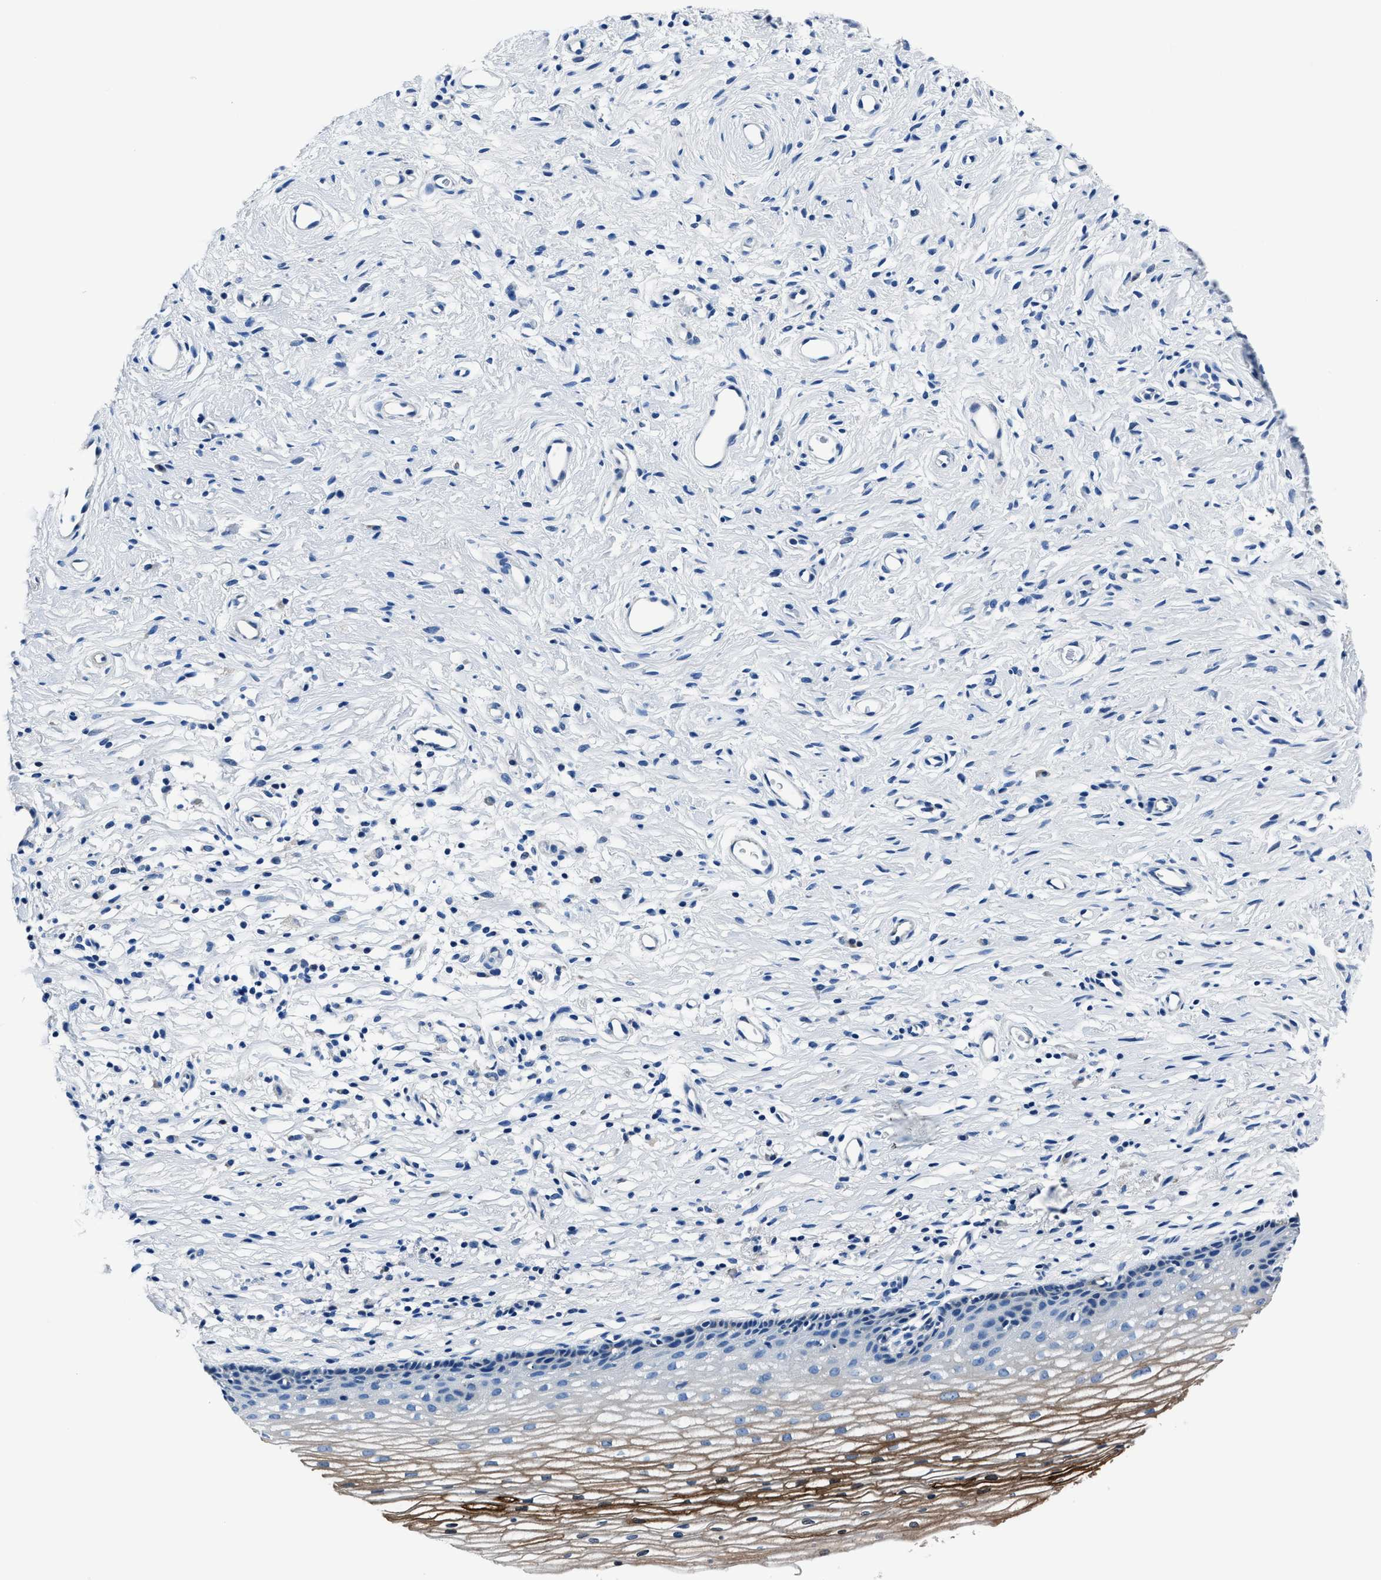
{"staining": {"intensity": "weak", "quantity": ">75%", "location": "cytoplasmic/membranous"}, "tissue": "cervix", "cell_type": "Glandular cells", "image_type": "normal", "snomed": [{"axis": "morphology", "description": "Normal tissue, NOS"}, {"axis": "topography", "description": "Cervix"}], "caption": "The immunohistochemical stain highlights weak cytoplasmic/membranous staining in glandular cells of unremarkable cervix.", "gene": "LMO7", "patient": {"sex": "female", "age": 77}}